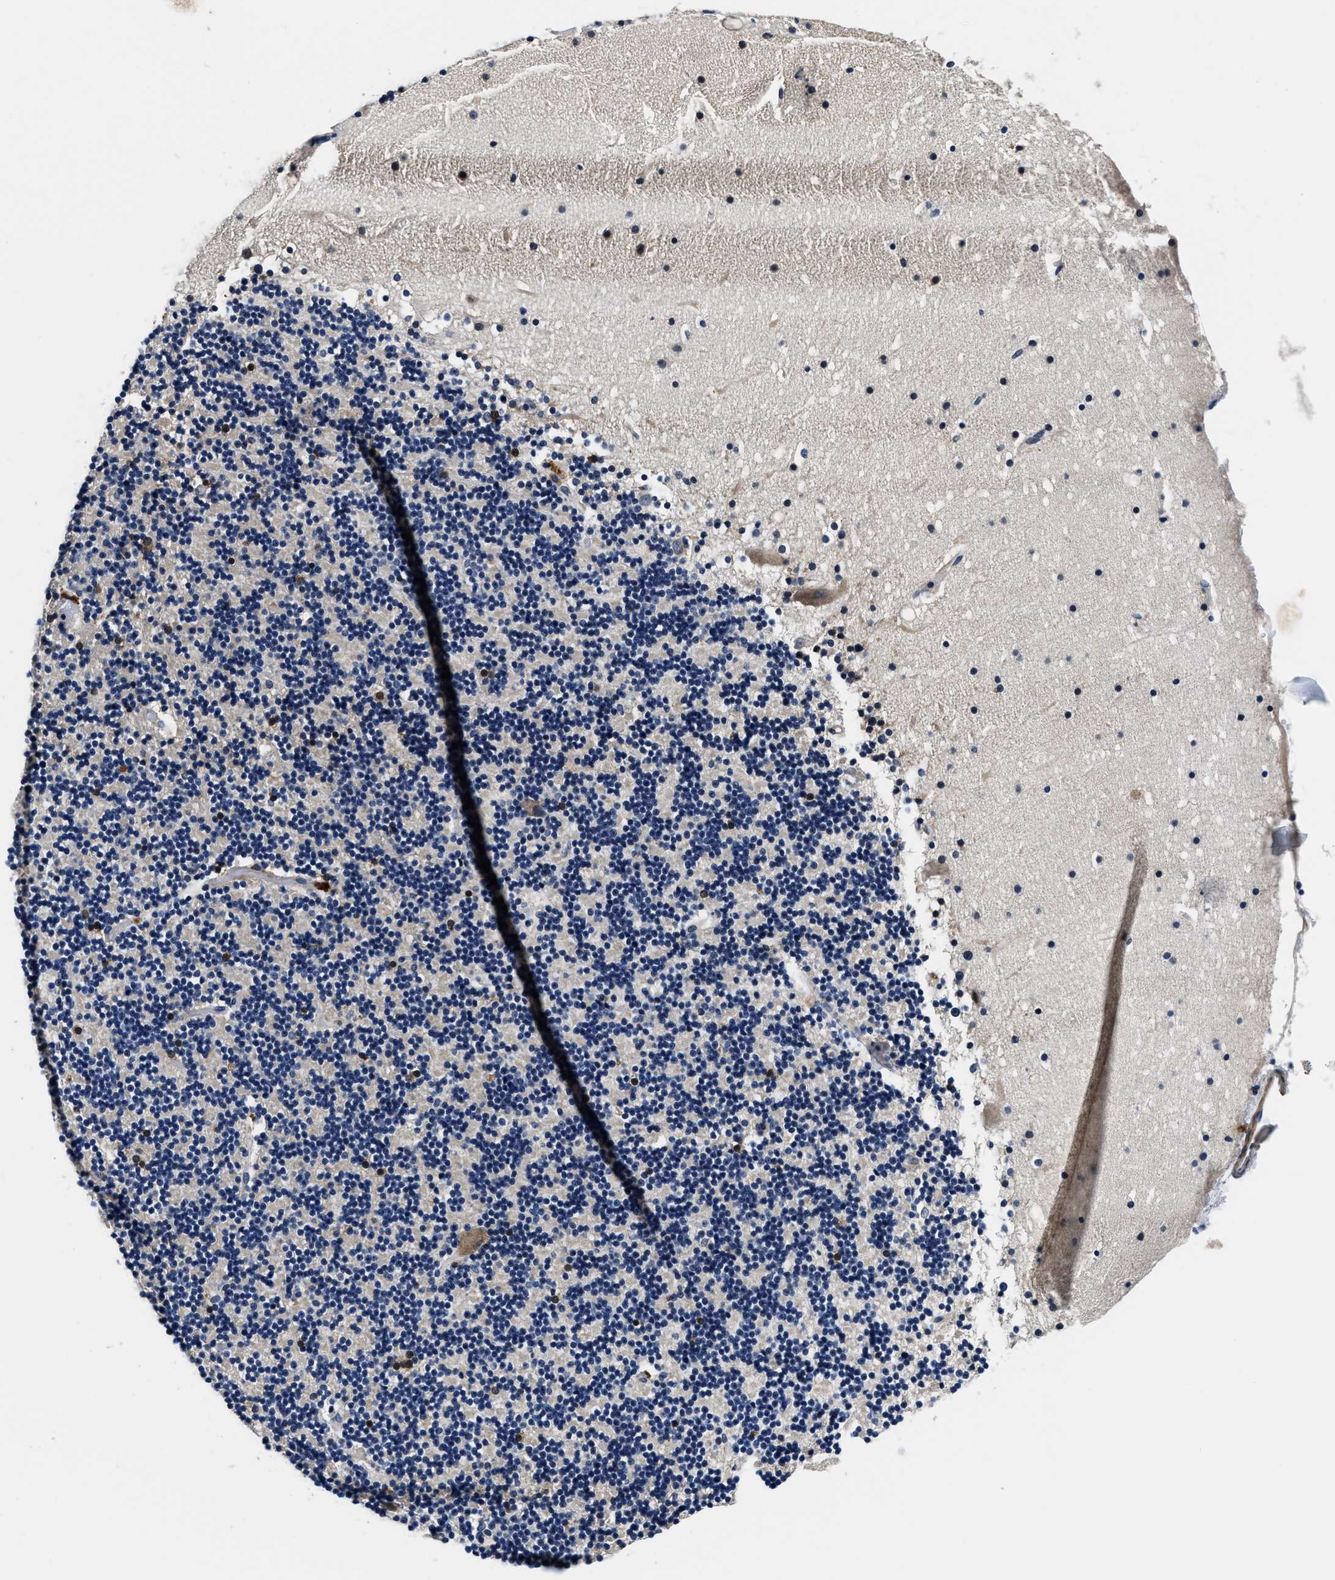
{"staining": {"intensity": "negative", "quantity": "none", "location": "none"}, "tissue": "cerebellum", "cell_type": "Cells in granular layer", "image_type": "normal", "snomed": [{"axis": "morphology", "description": "Normal tissue, NOS"}, {"axis": "topography", "description": "Cerebellum"}], "caption": "Immunohistochemistry of unremarkable human cerebellum exhibits no expression in cells in granular layer.", "gene": "ANKIB1", "patient": {"sex": "male", "age": 57}}